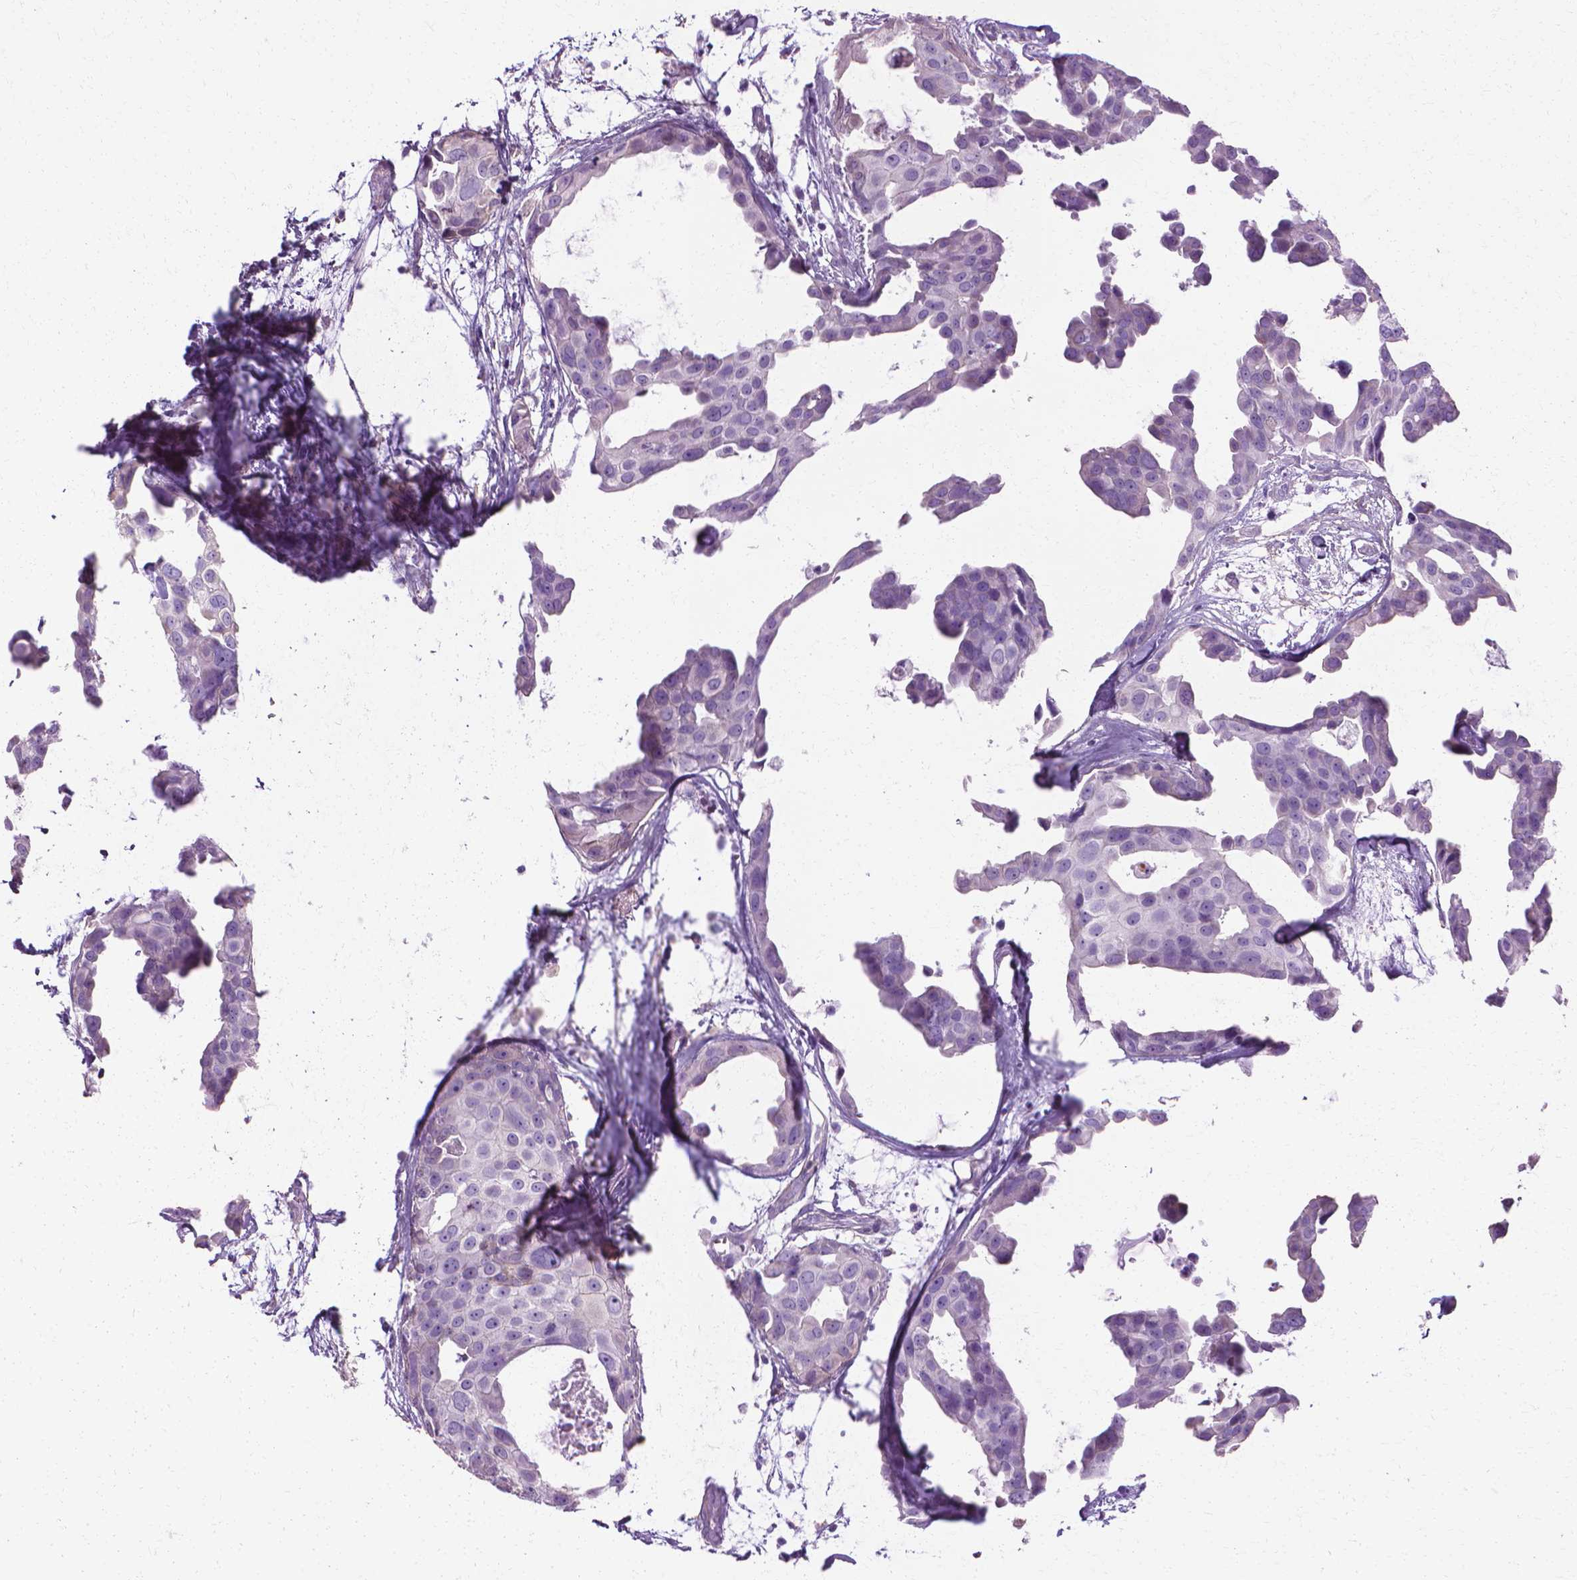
{"staining": {"intensity": "negative", "quantity": "none", "location": "none"}, "tissue": "breast cancer", "cell_type": "Tumor cells", "image_type": "cancer", "snomed": [{"axis": "morphology", "description": "Duct carcinoma"}, {"axis": "topography", "description": "Breast"}], "caption": "Immunohistochemistry (IHC) of invasive ductal carcinoma (breast) reveals no staining in tumor cells. Nuclei are stained in blue.", "gene": "CFAP157", "patient": {"sex": "female", "age": 38}}